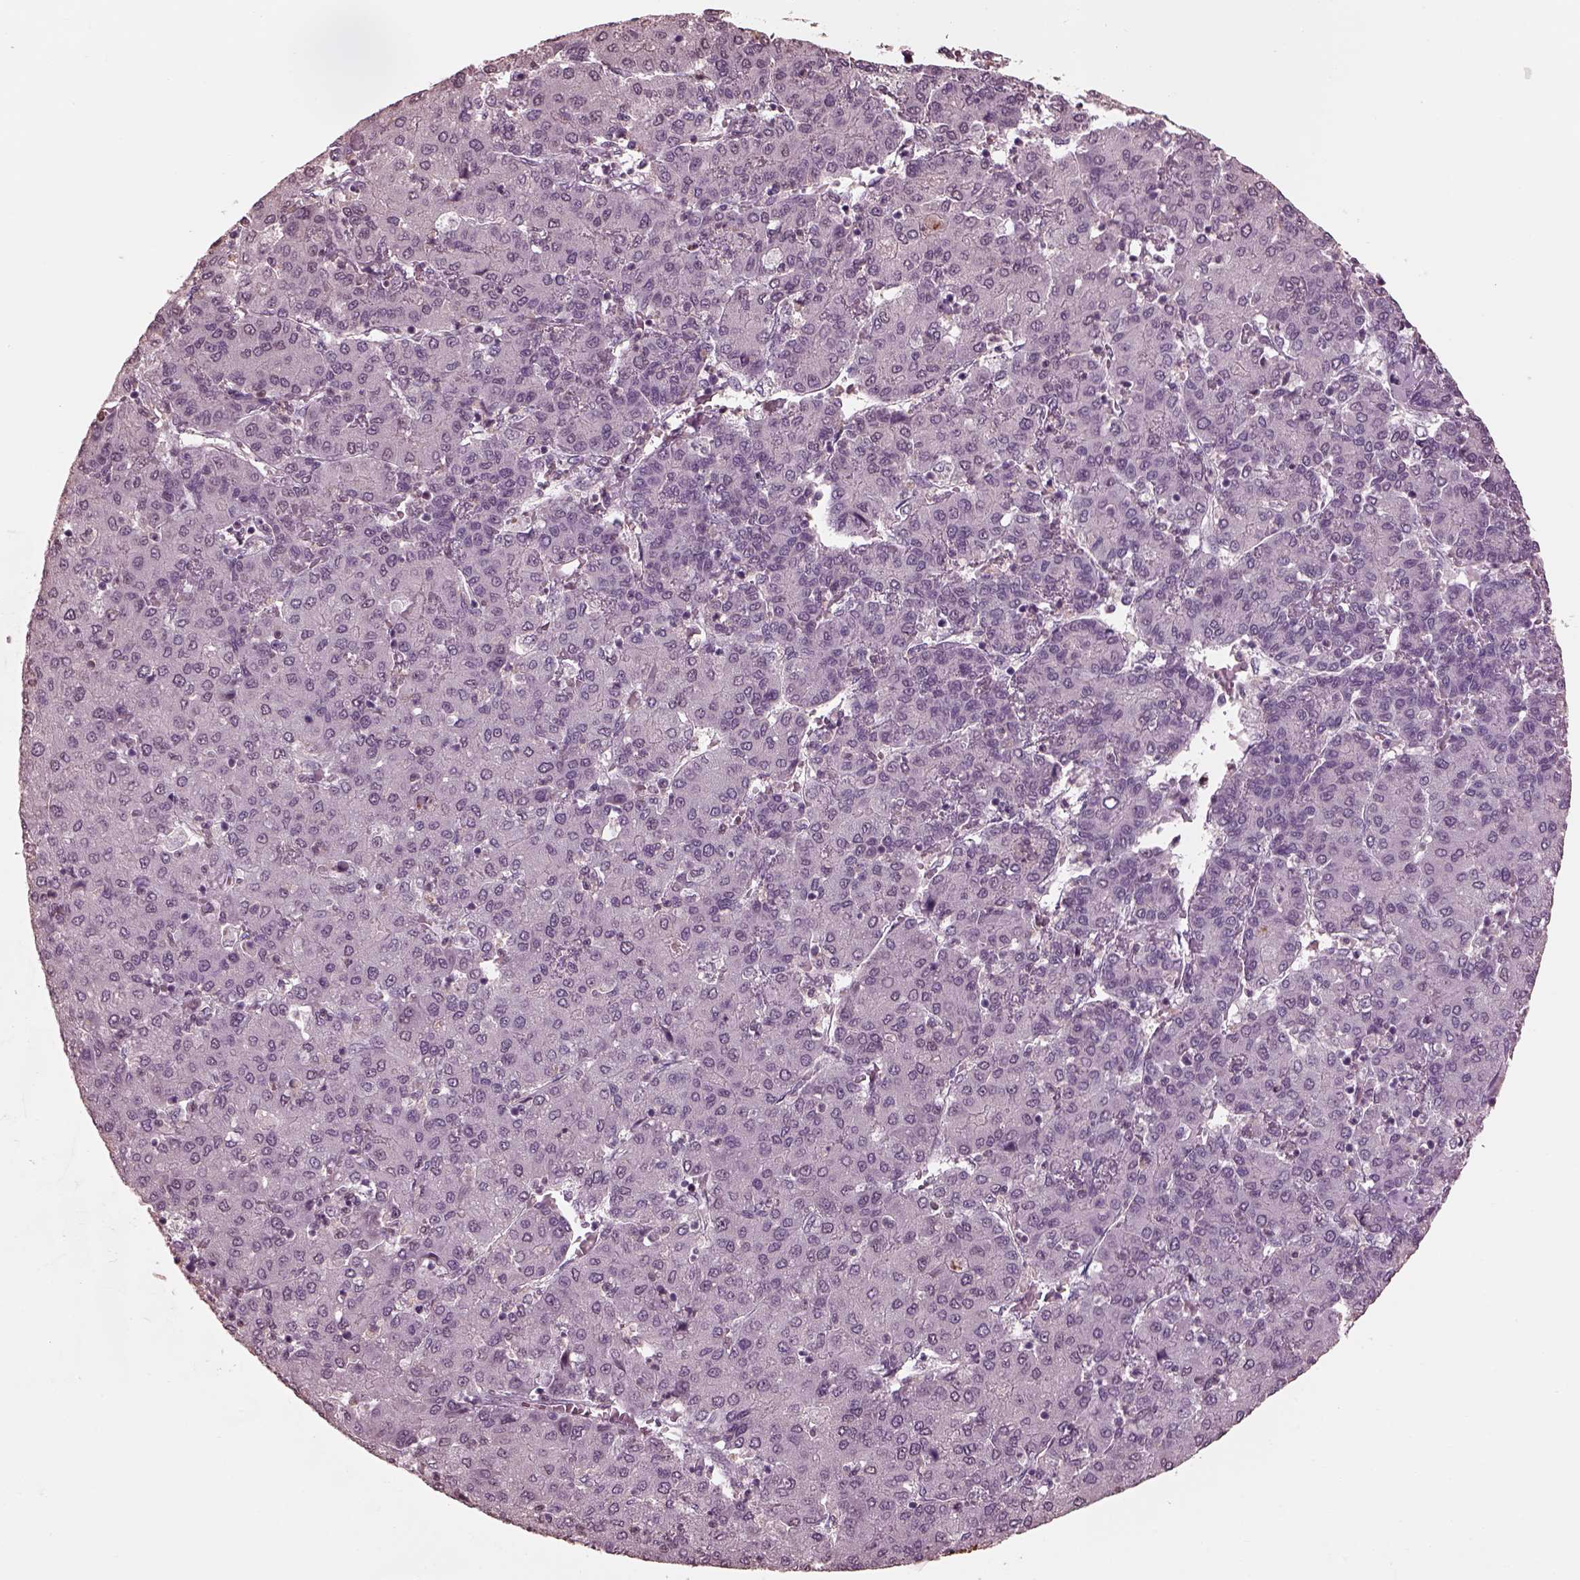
{"staining": {"intensity": "negative", "quantity": "none", "location": "none"}, "tissue": "liver cancer", "cell_type": "Tumor cells", "image_type": "cancer", "snomed": [{"axis": "morphology", "description": "Carcinoma, Hepatocellular, NOS"}, {"axis": "topography", "description": "Liver"}], "caption": "Tumor cells are negative for brown protein staining in hepatocellular carcinoma (liver).", "gene": "TSKS", "patient": {"sex": "male", "age": 65}}